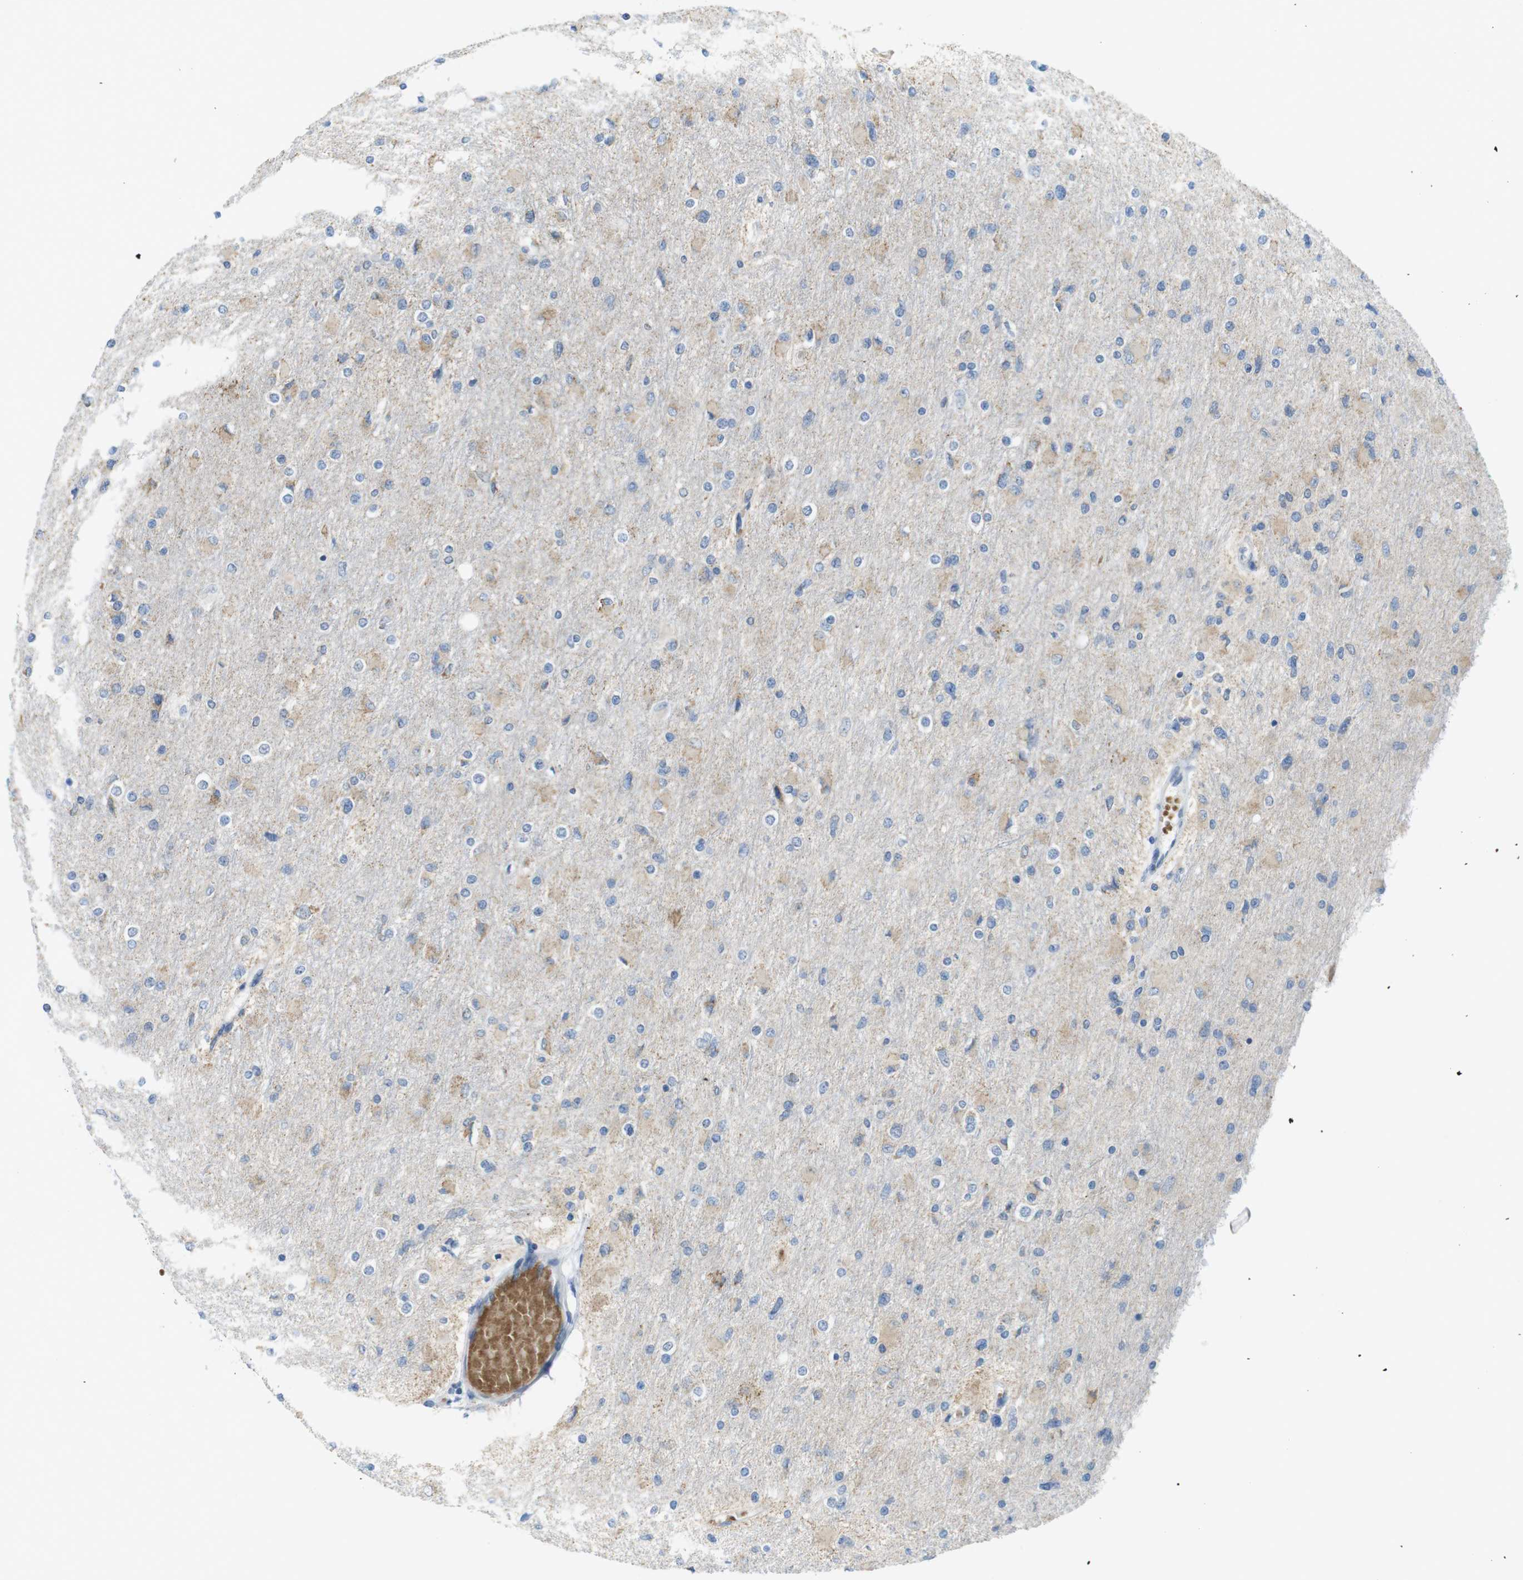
{"staining": {"intensity": "weak", "quantity": "25%-75%", "location": "cytoplasmic/membranous"}, "tissue": "glioma", "cell_type": "Tumor cells", "image_type": "cancer", "snomed": [{"axis": "morphology", "description": "Glioma, malignant, High grade"}, {"axis": "topography", "description": "Cerebral cortex"}], "caption": "Protein expression analysis of human malignant glioma (high-grade) reveals weak cytoplasmic/membranous positivity in approximately 25%-75% of tumor cells.", "gene": "MARCHF1", "patient": {"sex": "female", "age": 36}}